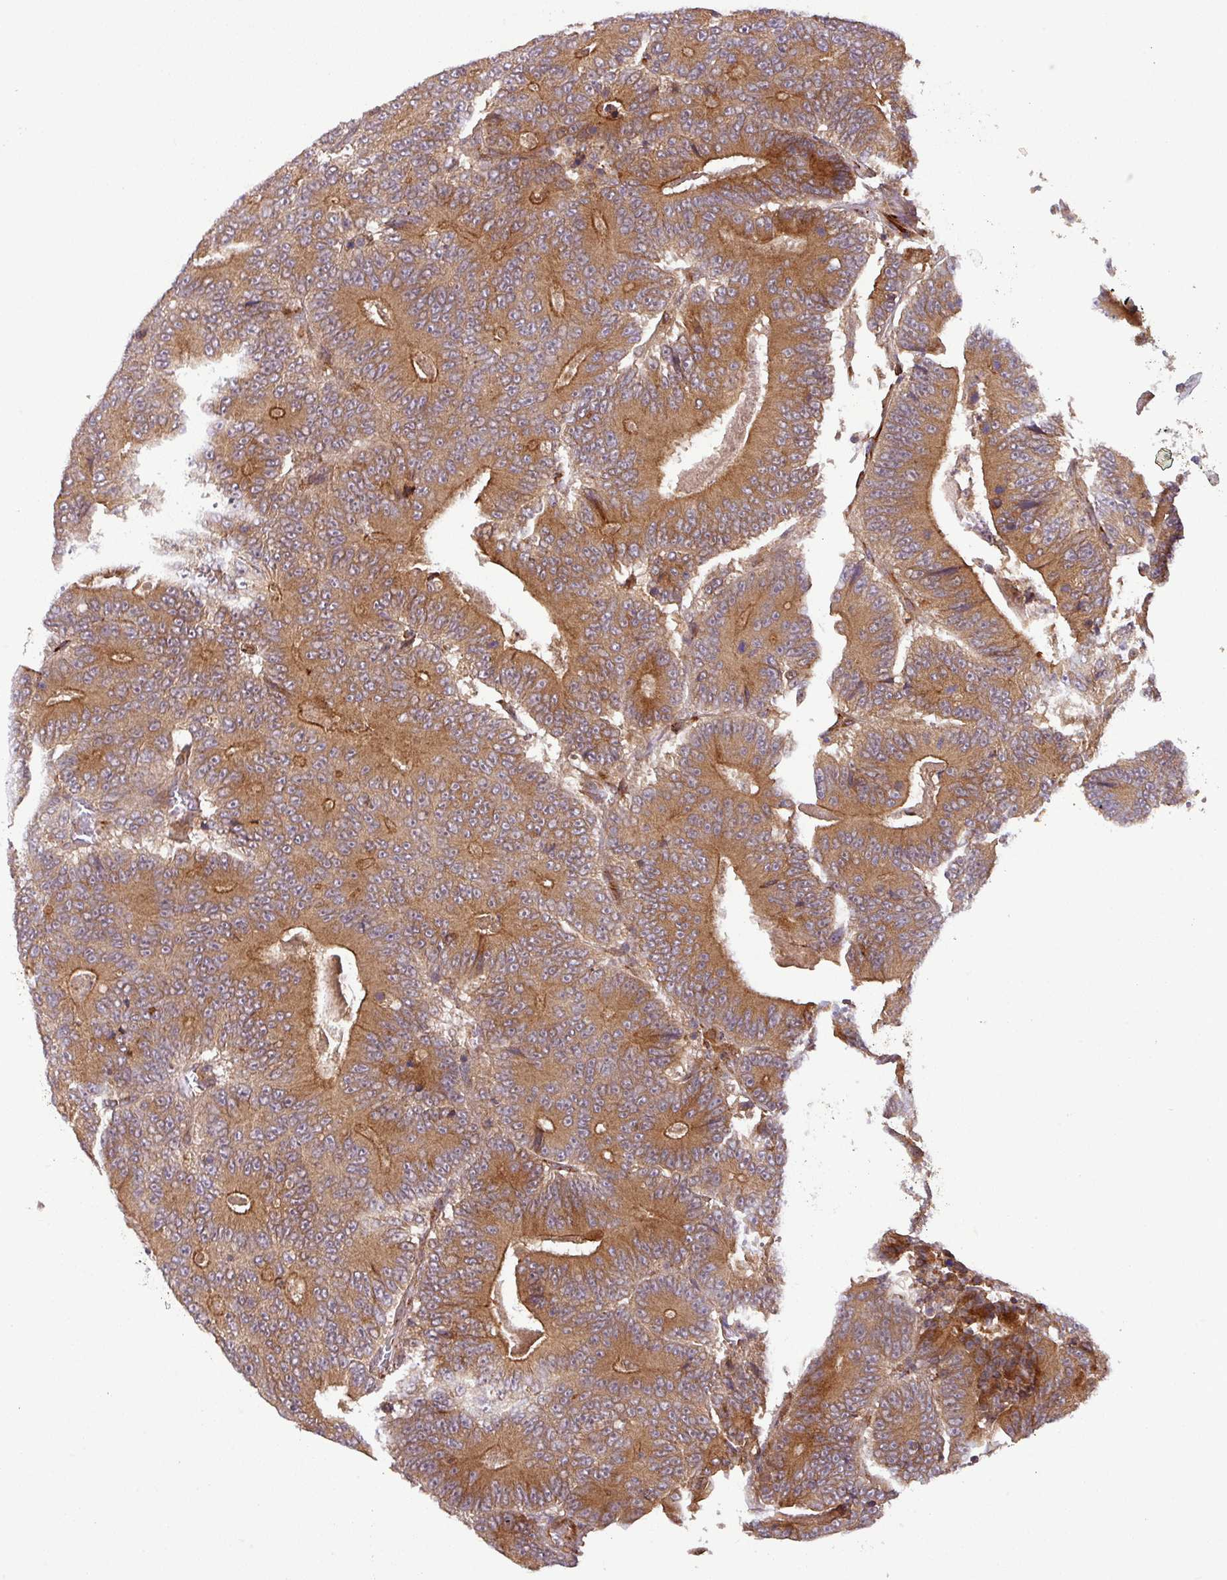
{"staining": {"intensity": "moderate", "quantity": ">75%", "location": "cytoplasmic/membranous"}, "tissue": "colorectal cancer", "cell_type": "Tumor cells", "image_type": "cancer", "snomed": [{"axis": "morphology", "description": "Adenocarcinoma, NOS"}, {"axis": "topography", "description": "Colon"}], "caption": "Colorectal adenocarcinoma was stained to show a protein in brown. There is medium levels of moderate cytoplasmic/membranous expression in approximately >75% of tumor cells.", "gene": "ART1", "patient": {"sex": "male", "age": 83}}